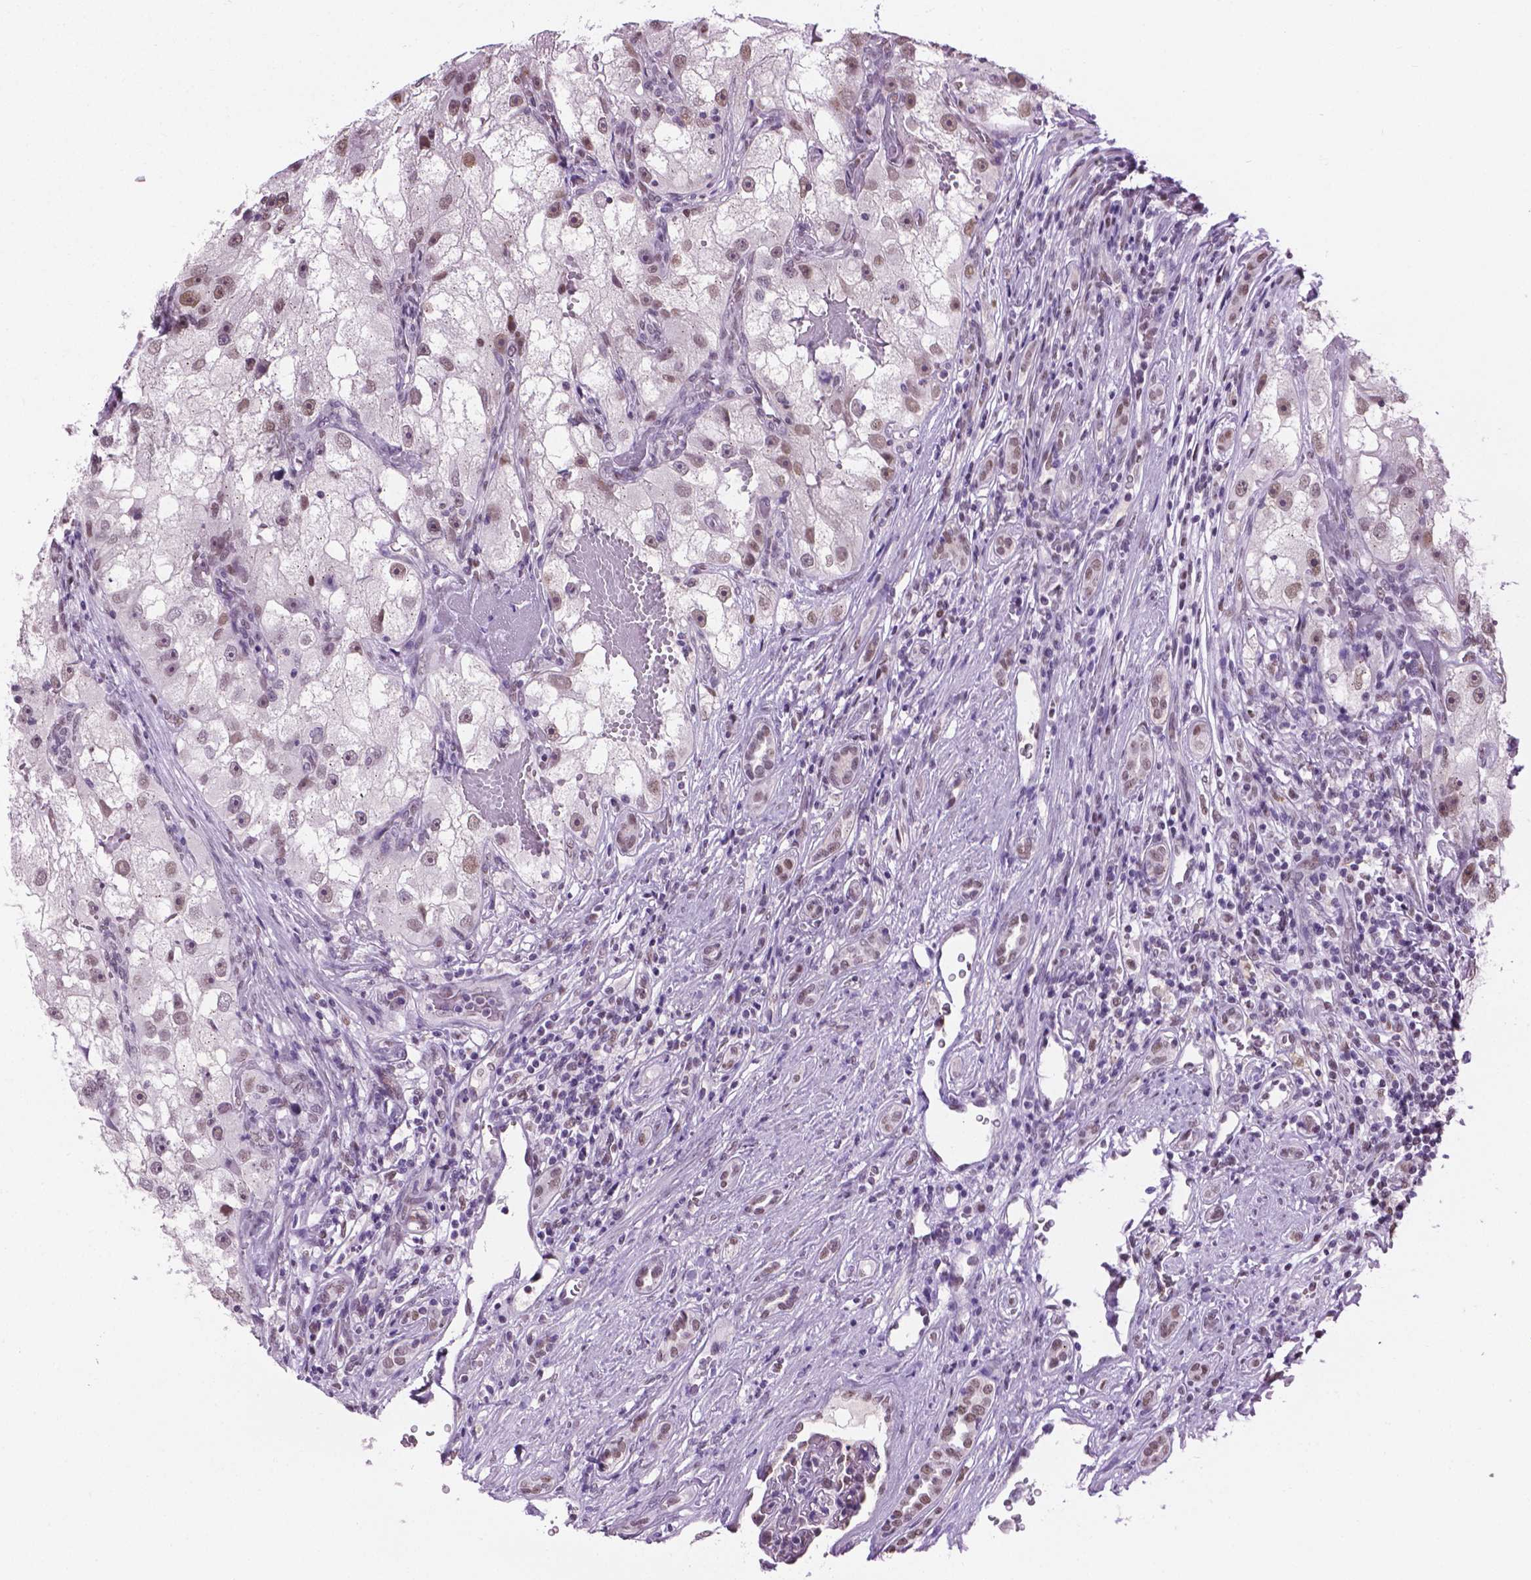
{"staining": {"intensity": "weak", "quantity": "25%-75%", "location": "nuclear"}, "tissue": "renal cancer", "cell_type": "Tumor cells", "image_type": "cancer", "snomed": [{"axis": "morphology", "description": "Adenocarcinoma, NOS"}, {"axis": "topography", "description": "Kidney"}], "caption": "Protein expression analysis of human adenocarcinoma (renal) reveals weak nuclear staining in about 25%-75% of tumor cells.", "gene": "ABI2", "patient": {"sex": "male", "age": 63}}